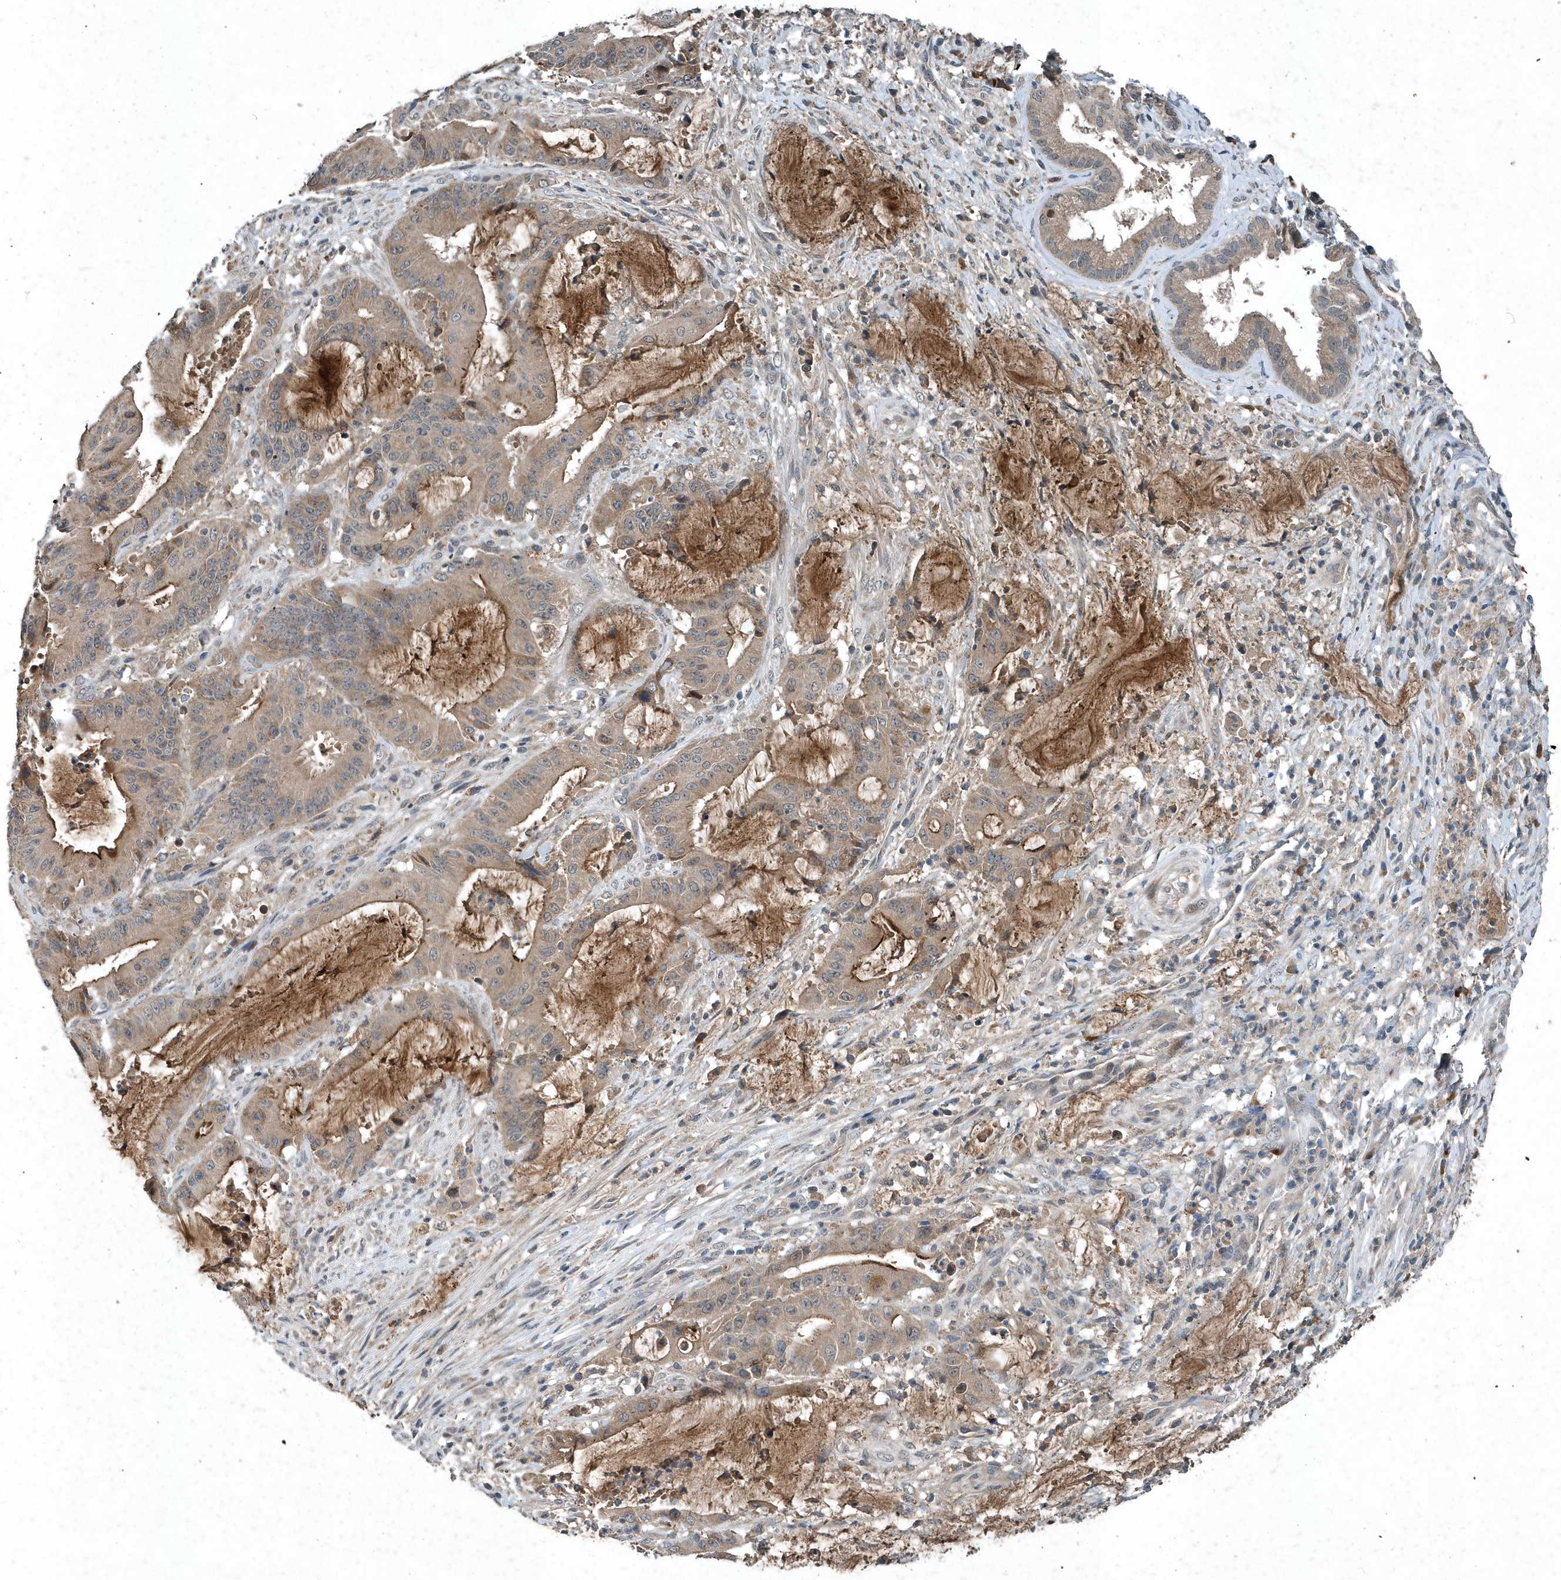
{"staining": {"intensity": "moderate", "quantity": "<25%", "location": "cytoplasmic/membranous"}, "tissue": "liver cancer", "cell_type": "Tumor cells", "image_type": "cancer", "snomed": [{"axis": "morphology", "description": "Normal tissue, NOS"}, {"axis": "morphology", "description": "Cholangiocarcinoma"}, {"axis": "topography", "description": "Liver"}, {"axis": "topography", "description": "Peripheral nerve tissue"}], "caption": "This image exhibits immunohistochemistry staining of human liver cancer (cholangiocarcinoma), with low moderate cytoplasmic/membranous positivity in about <25% of tumor cells.", "gene": "SCFD2", "patient": {"sex": "female", "age": 73}}